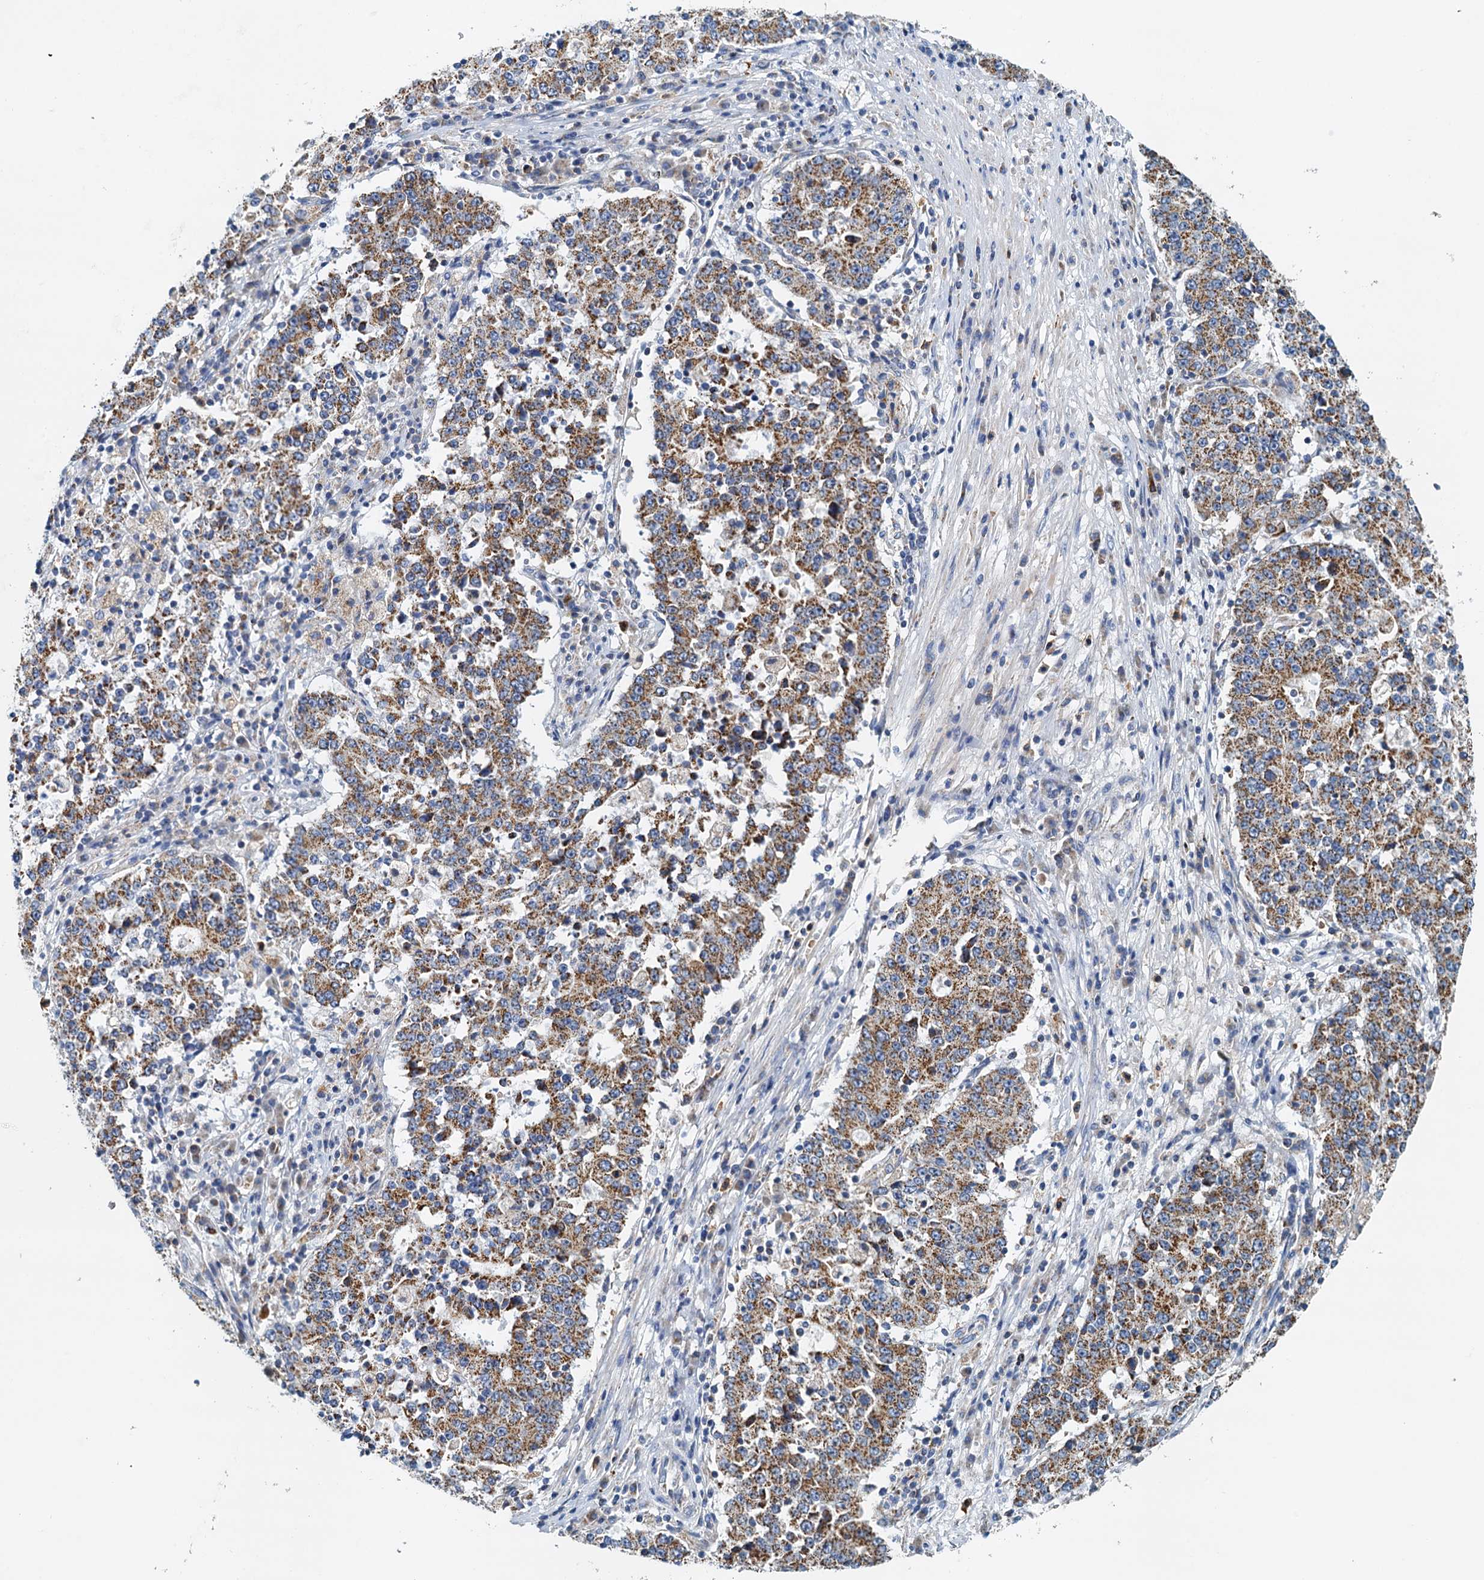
{"staining": {"intensity": "moderate", "quantity": ">75%", "location": "cytoplasmic/membranous"}, "tissue": "stomach cancer", "cell_type": "Tumor cells", "image_type": "cancer", "snomed": [{"axis": "morphology", "description": "Adenocarcinoma, NOS"}, {"axis": "topography", "description": "Stomach"}], "caption": "Stomach adenocarcinoma stained for a protein (brown) displays moderate cytoplasmic/membranous positive staining in about >75% of tumor cells.", "gene": "POC1A", "patient": {"sex": "male", "age": 59}}